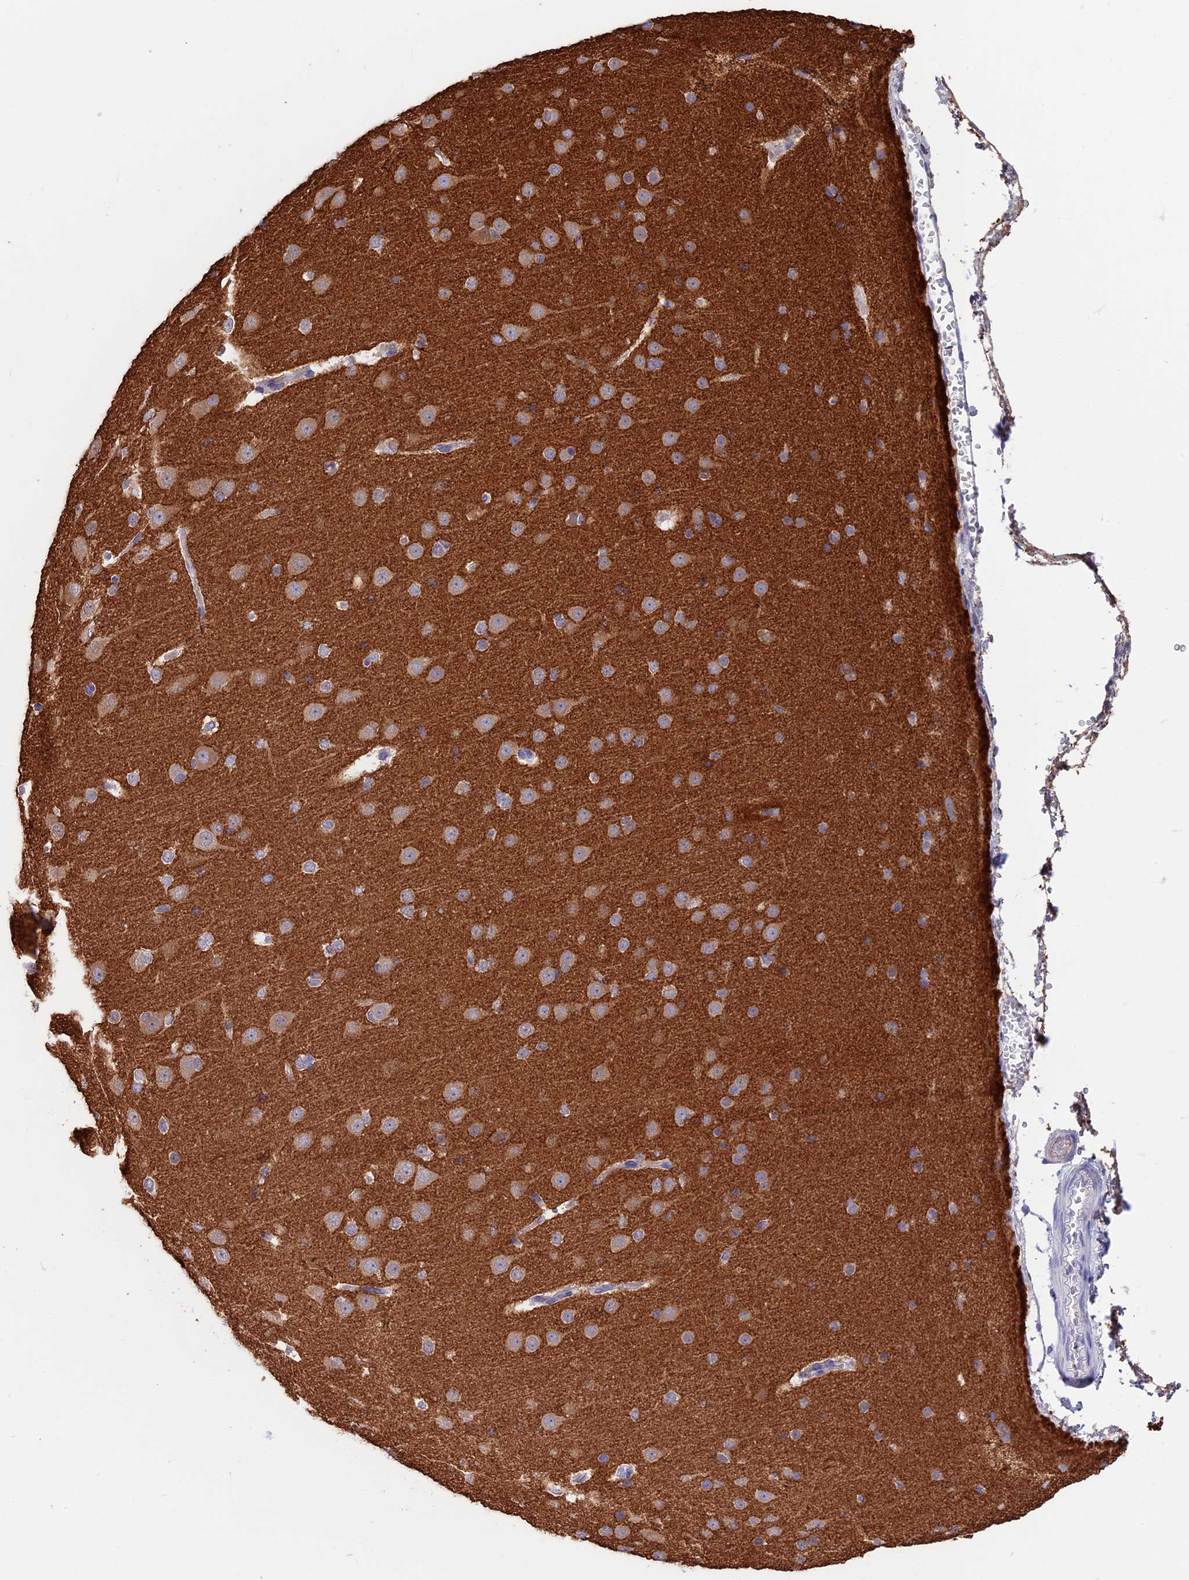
{"staining": {"intensity": "negative", "quantity": "none", "location": "none"}, "tissue": "cerebral cortex", "cell_type": "Endothelial cells", "image_type": "normal", "snomed": [{"axis": "morphology", "description": "Normal tissue, NOS"}, {"axis": "morphology", "description": "Developmental malformation"}, {"axis": "topography", "description": "Cerebral cortex"}], "caption": "An IHC micrograph of normal cerebral cortex is shown. There is no staining in endothelial cells of cerebral cortex.", "gene": "SNAP91", "patient": {"sex": "female", "age": 30}}